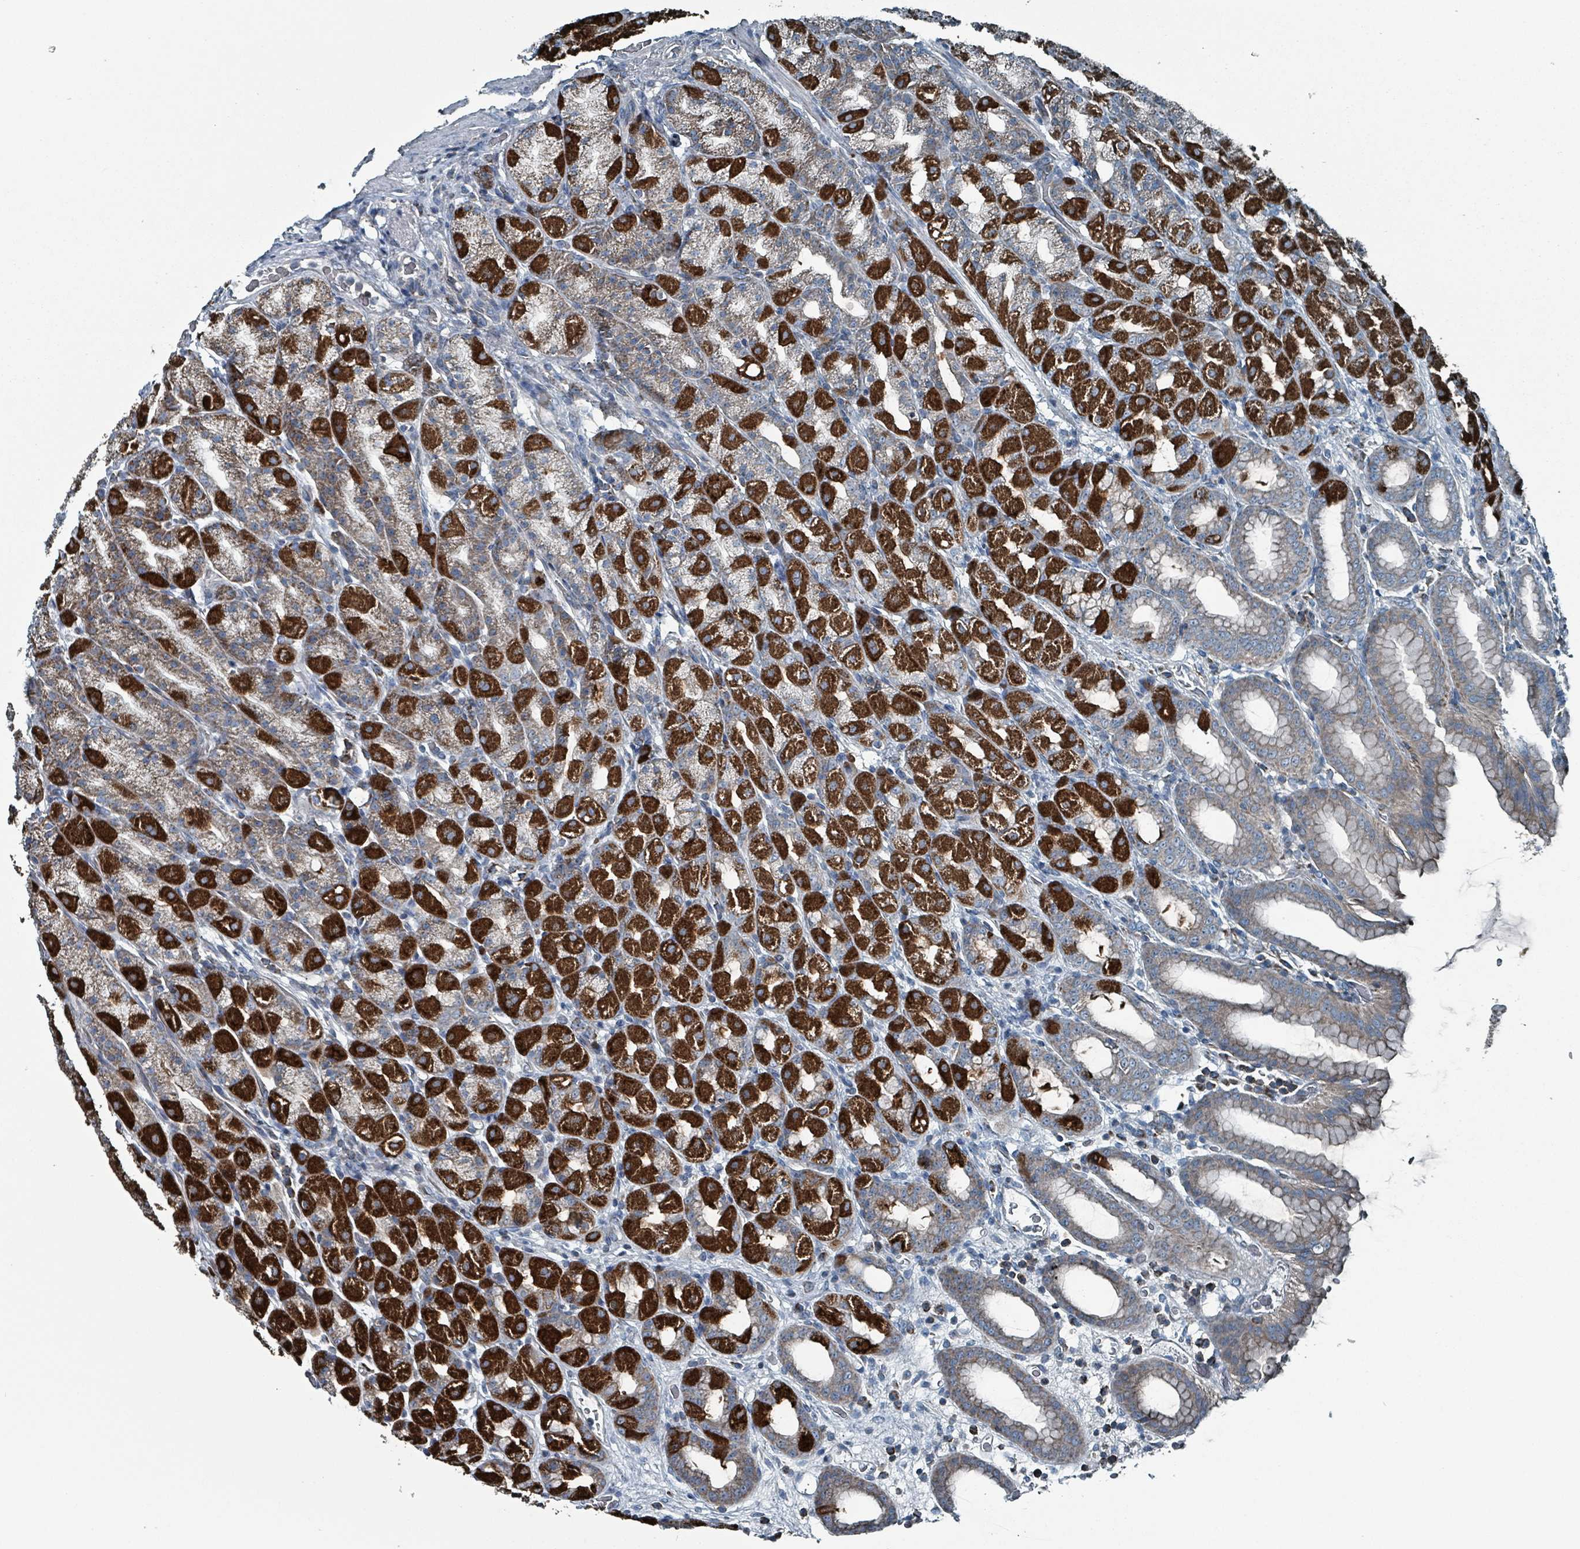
{"staining": {"intensity": "strong", "quantity": "25%-75%", "location": "cytoplasmic/membranous"}, "tissue": "stomach", "cell_type": "Glandular cells", "image_type": "normal", "snomed": [{"axis": "morphology", "description": "Normal tissue, NOS"}, {"axis": "topography", "description": "Stomach, upper"}, {"axis": "topography", "description": "Stomach"}], "caption": "Immunohistochemistry of normal stomach reveals high levels of strong cytoplasmic/membranous staining in about 25%-75% of glandular cells.", "gene": "ABHD18", "patient": {"sex": "male", "age": 68}}